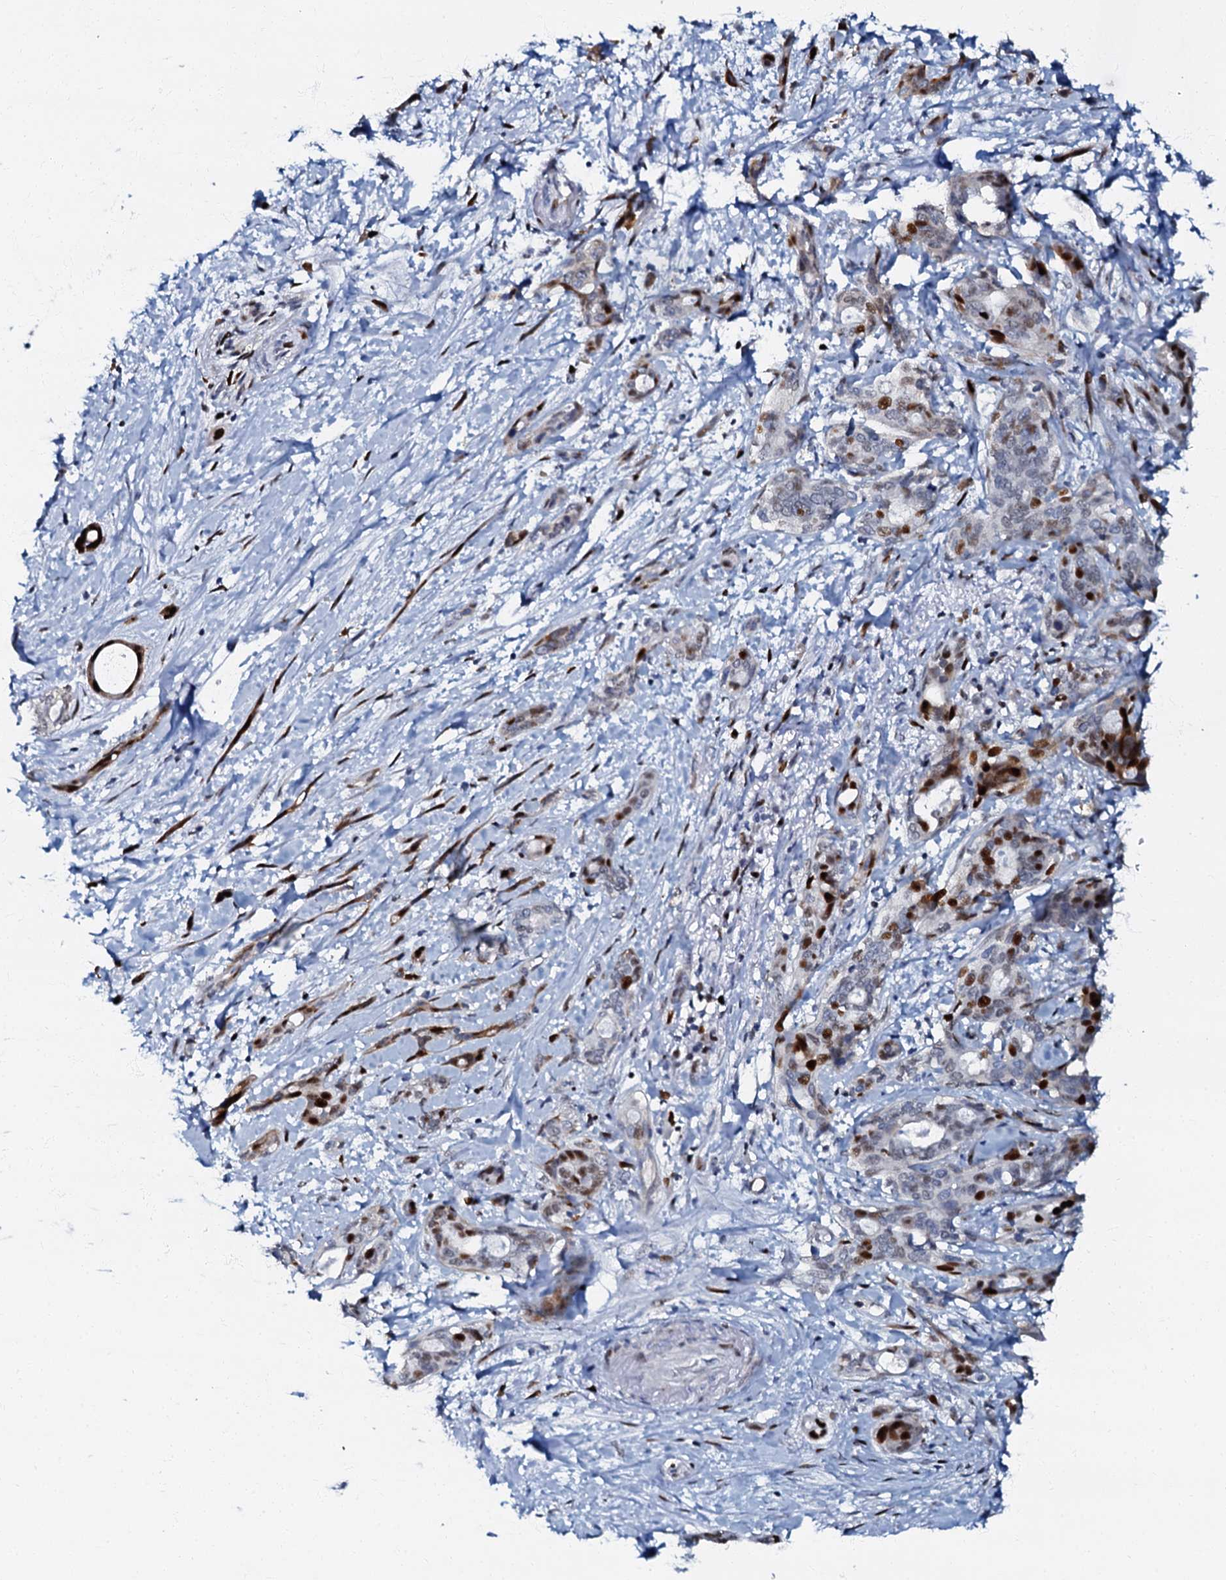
{"staining": {"intensity": "moderate", "quantity": "<25%", "location": "nuclear"}, "tissue": "pancreatic cancer", "cell_type": "Tumor cells", "image_type": "cancer", "snomed": [{"axis": "morphology", "description": "Normal tissue, NOS"}, {"axis": "morphology", "description": "Adenocarcinoma, NOS"}, {"axis": "topography", "description": "Pancreas"}, {"axis": "topography", "description": "Peripheral nerve tissue"}], "caption": "DAB immunohistochemical staining of human pancreatic cancer (adenocarcinoma) displays moderate nuclear protein positivity in approximately <25% of tumor cells. (IHC, brightfield microscopy, high magnification).", "gene": "MFSD5", "patient": {"sex": "female", "age": 63}}